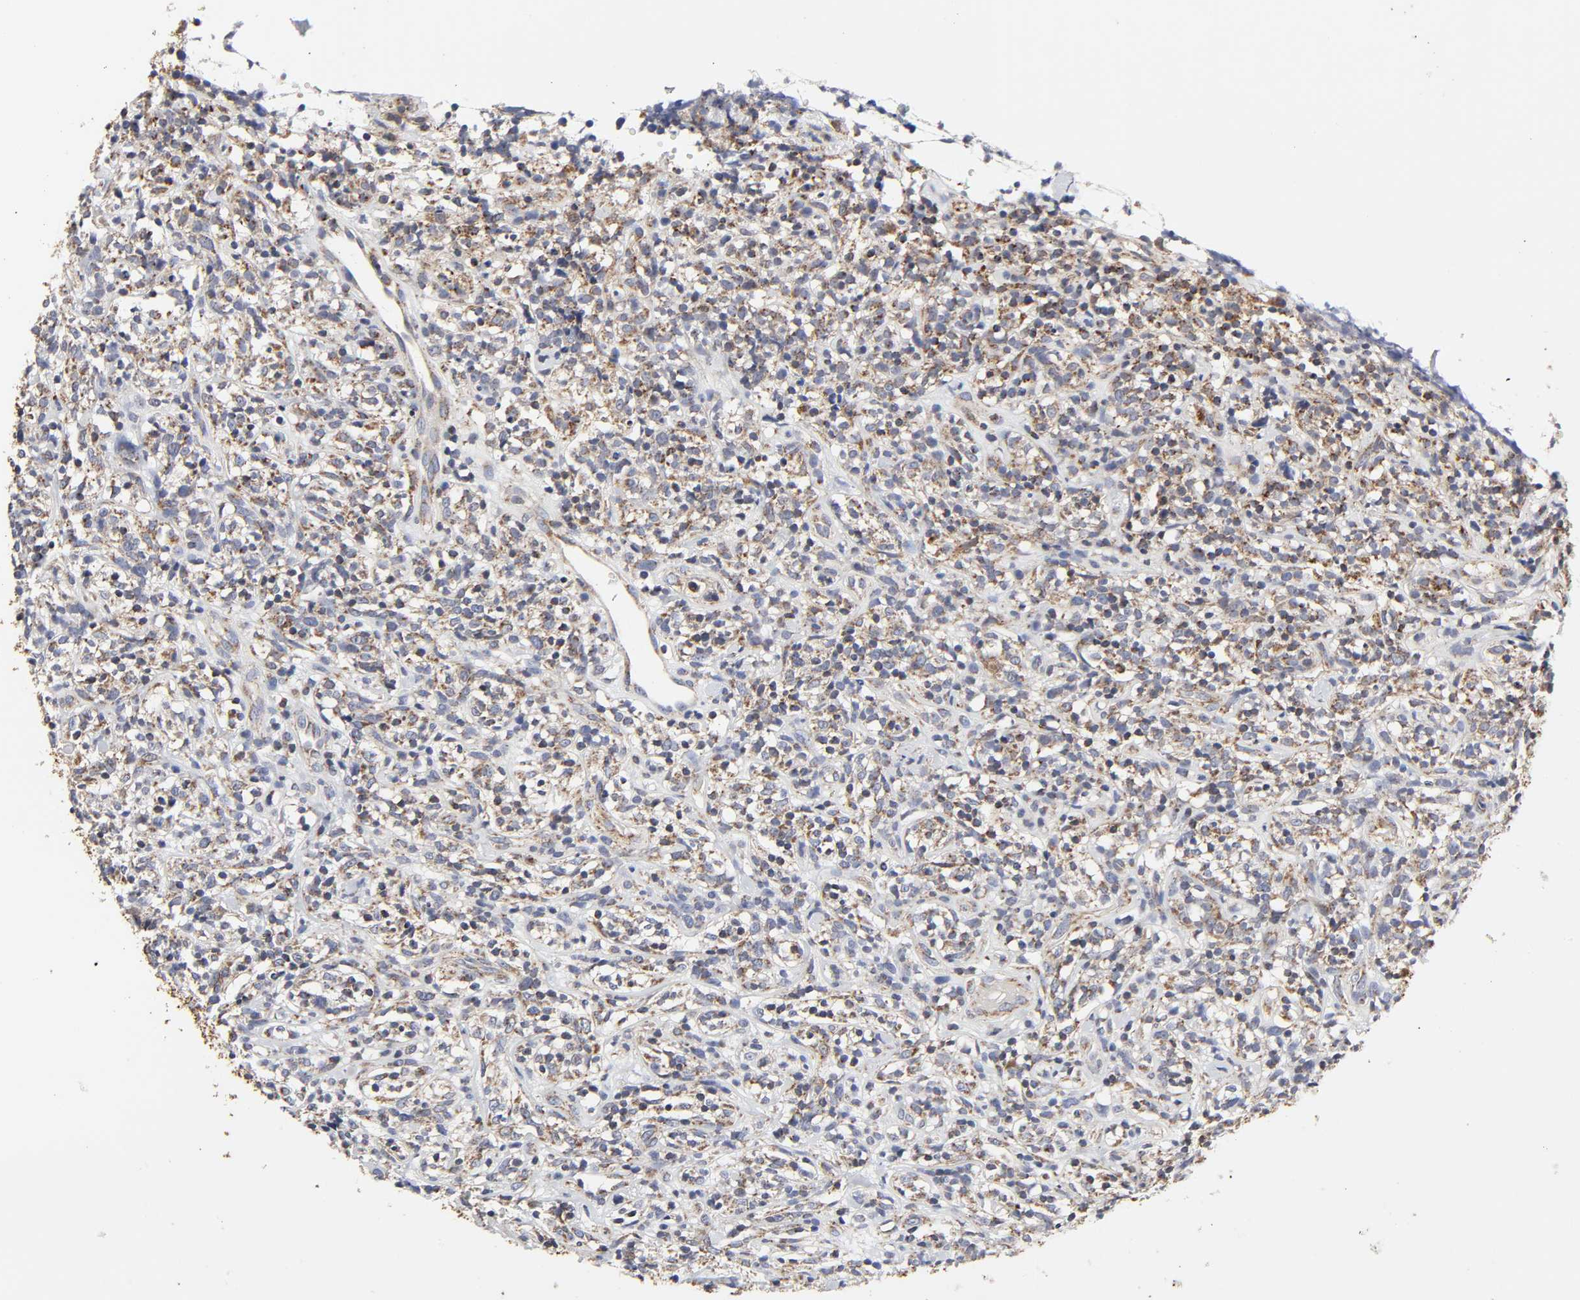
{"staining": {"intensity": "moderate", "quantity": "25%-75%", "location": "cytoplasmic/membranous"}, "tissue": "lymphoma", "cell_type": "Tumor cells", "image_type": "cancer", "snomed": [{"axis": "morphology", "description": "Malignant lymphoma, non-Hodgkin's type, High grade"}, {"axis": "topography", "description": "Lymph node"}], "caption": "Immunohistochemistry (IHC) photomicrograph of high-grade malignant lymphoma, non-Hodgkin's type stained for a protein (brown), which exhibits medium levels of moderate cytoplasmic/membranous positivity in about 25%-75% of tumor cells.", "gene": "COX6B1", "patient": {"sex": "female", "age": 73}}